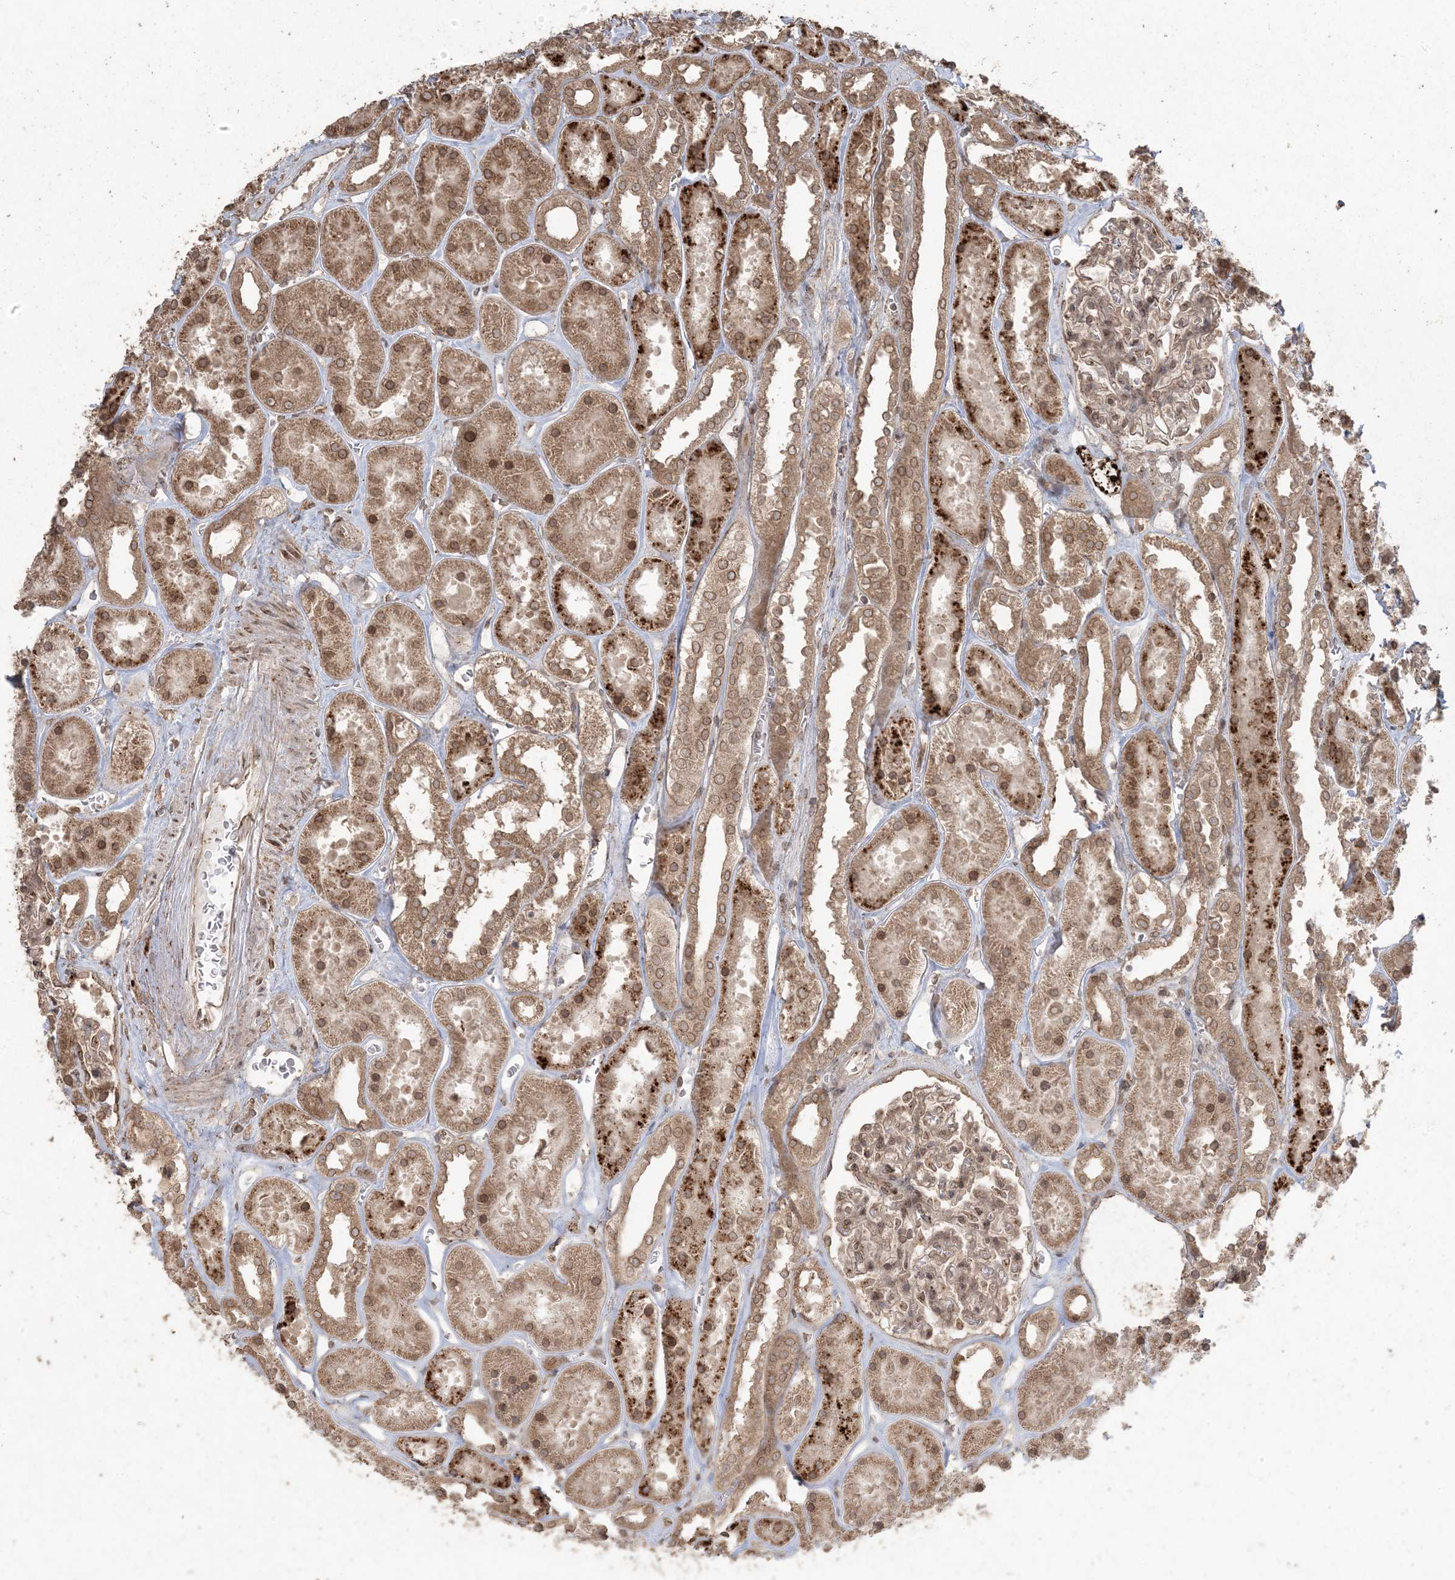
{"staining": {"intensity": "moderate", "quantity": ">75%", "location": "cytoplasmic/membranous,nuclear"}, "tissue": "kidney", "cell_type": "Cells in glomeruli", "image_type": "normal", "snomed": [{"axis": "morphology", "description": "Normal tissue, NOS"}, {"axis": "topography", "description": "Kidney"}], "caption": "Immunohistochemical staining of normal human kidney exhibits medium levels of moderate cytoplasmic/membranous,nuclear expression in approximately >75% of cells in glomeruli. The protein of interest is stained brown, and the nuclei are stained in blue (DAB IHC with brightfield microscopy, high magnification).", "gene": "DDX19B", "patient": {"sex": "female", "age": 41}}